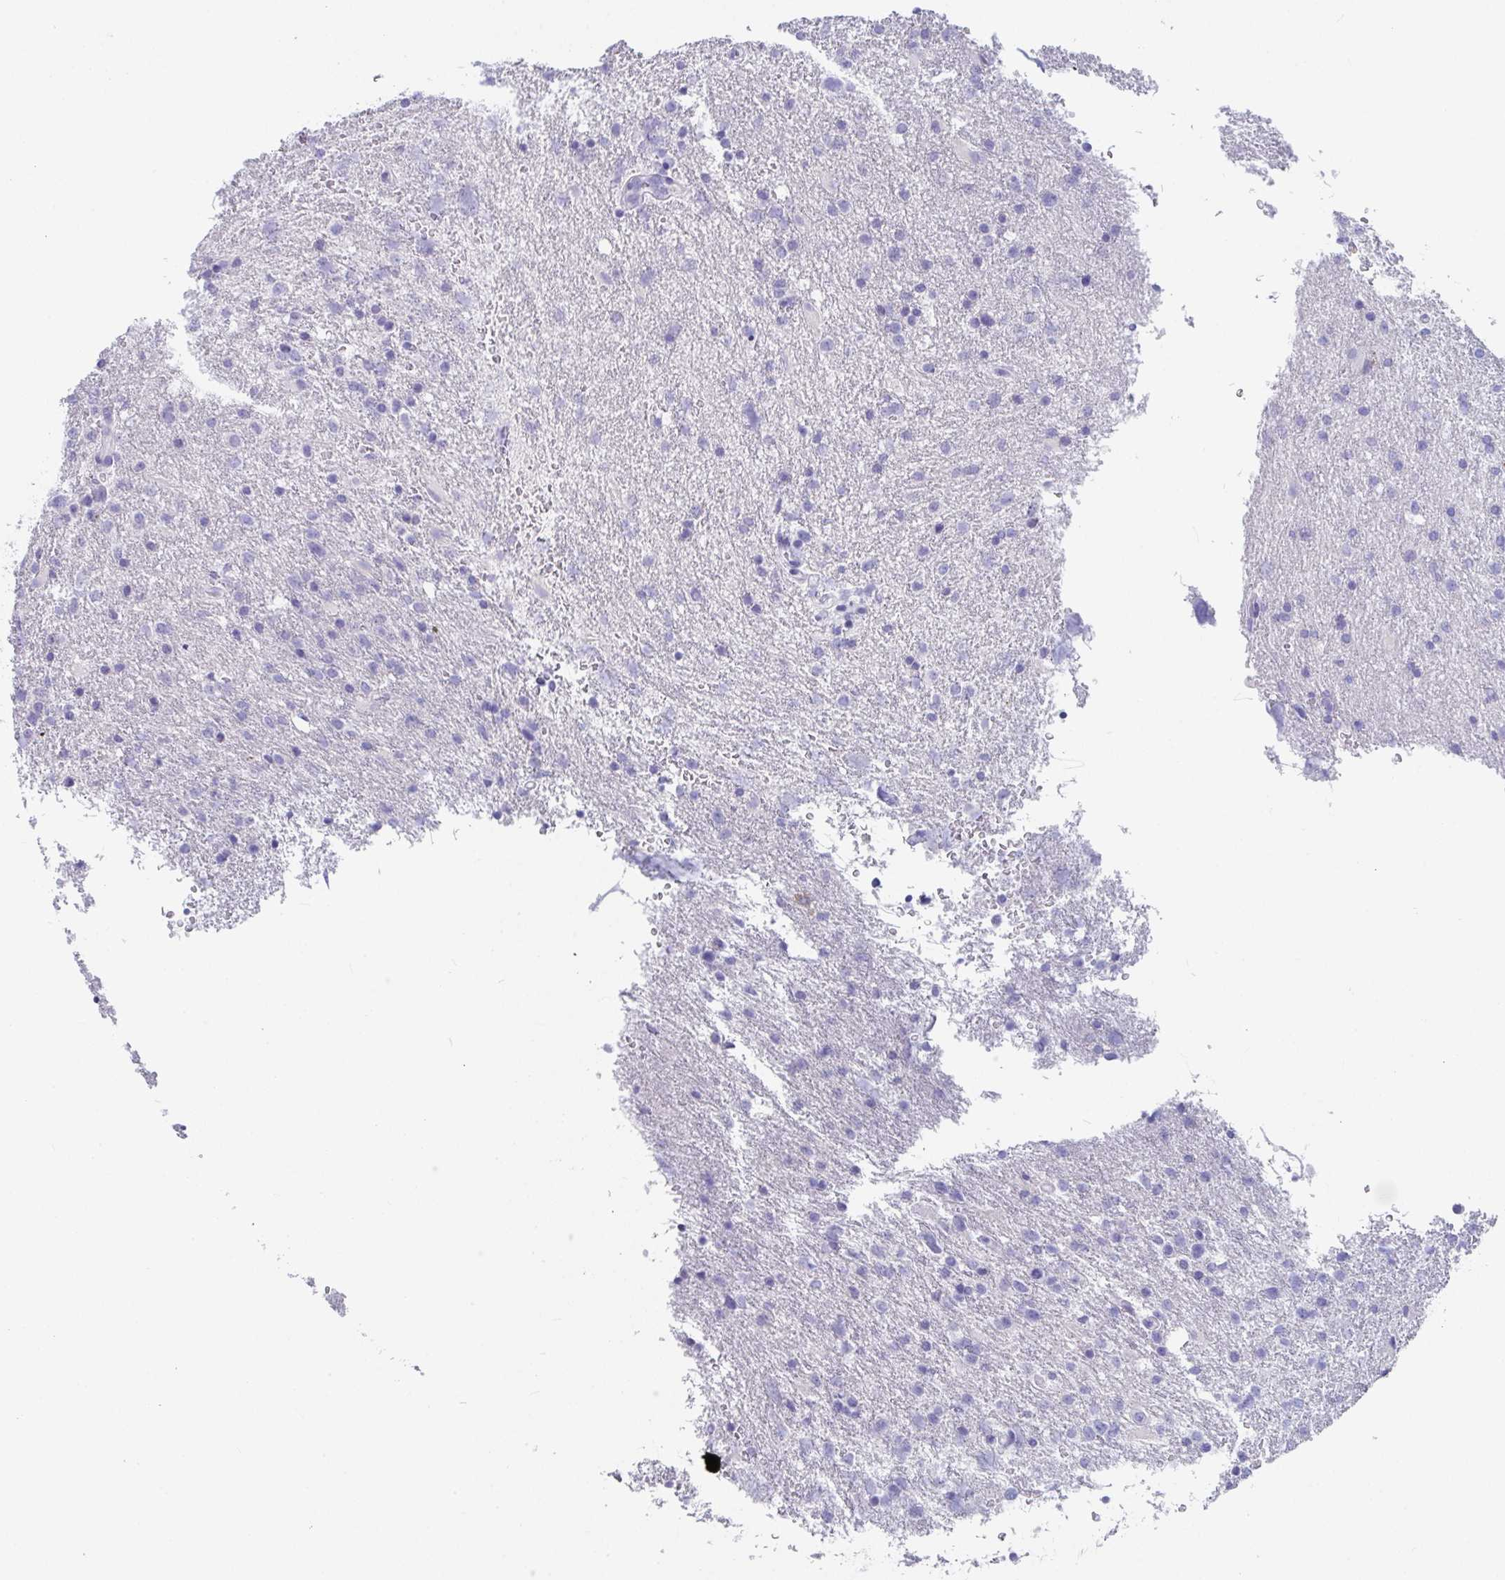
{"staining": {"intensity": "negative", "quantity": "none", "location": "none"}, "tissue": "glioma", "cell_type": "Tumor cells", "image_type": "cancer", "snomed": [{"axis": "morphology", "description": "Glioma, malignant, High grade"}, {"axis": "topography", "description": "Brain"}], "caption": "DAB immunohistochemical staining of malignant high-grade glioma shows no significant positivity in tumor cells. (DAB immunohistochemistry visualized using brightfield microscopy, high magnification).", "gene": "PLA2G1B", "patient": {"sex": "male", "age": 68}}